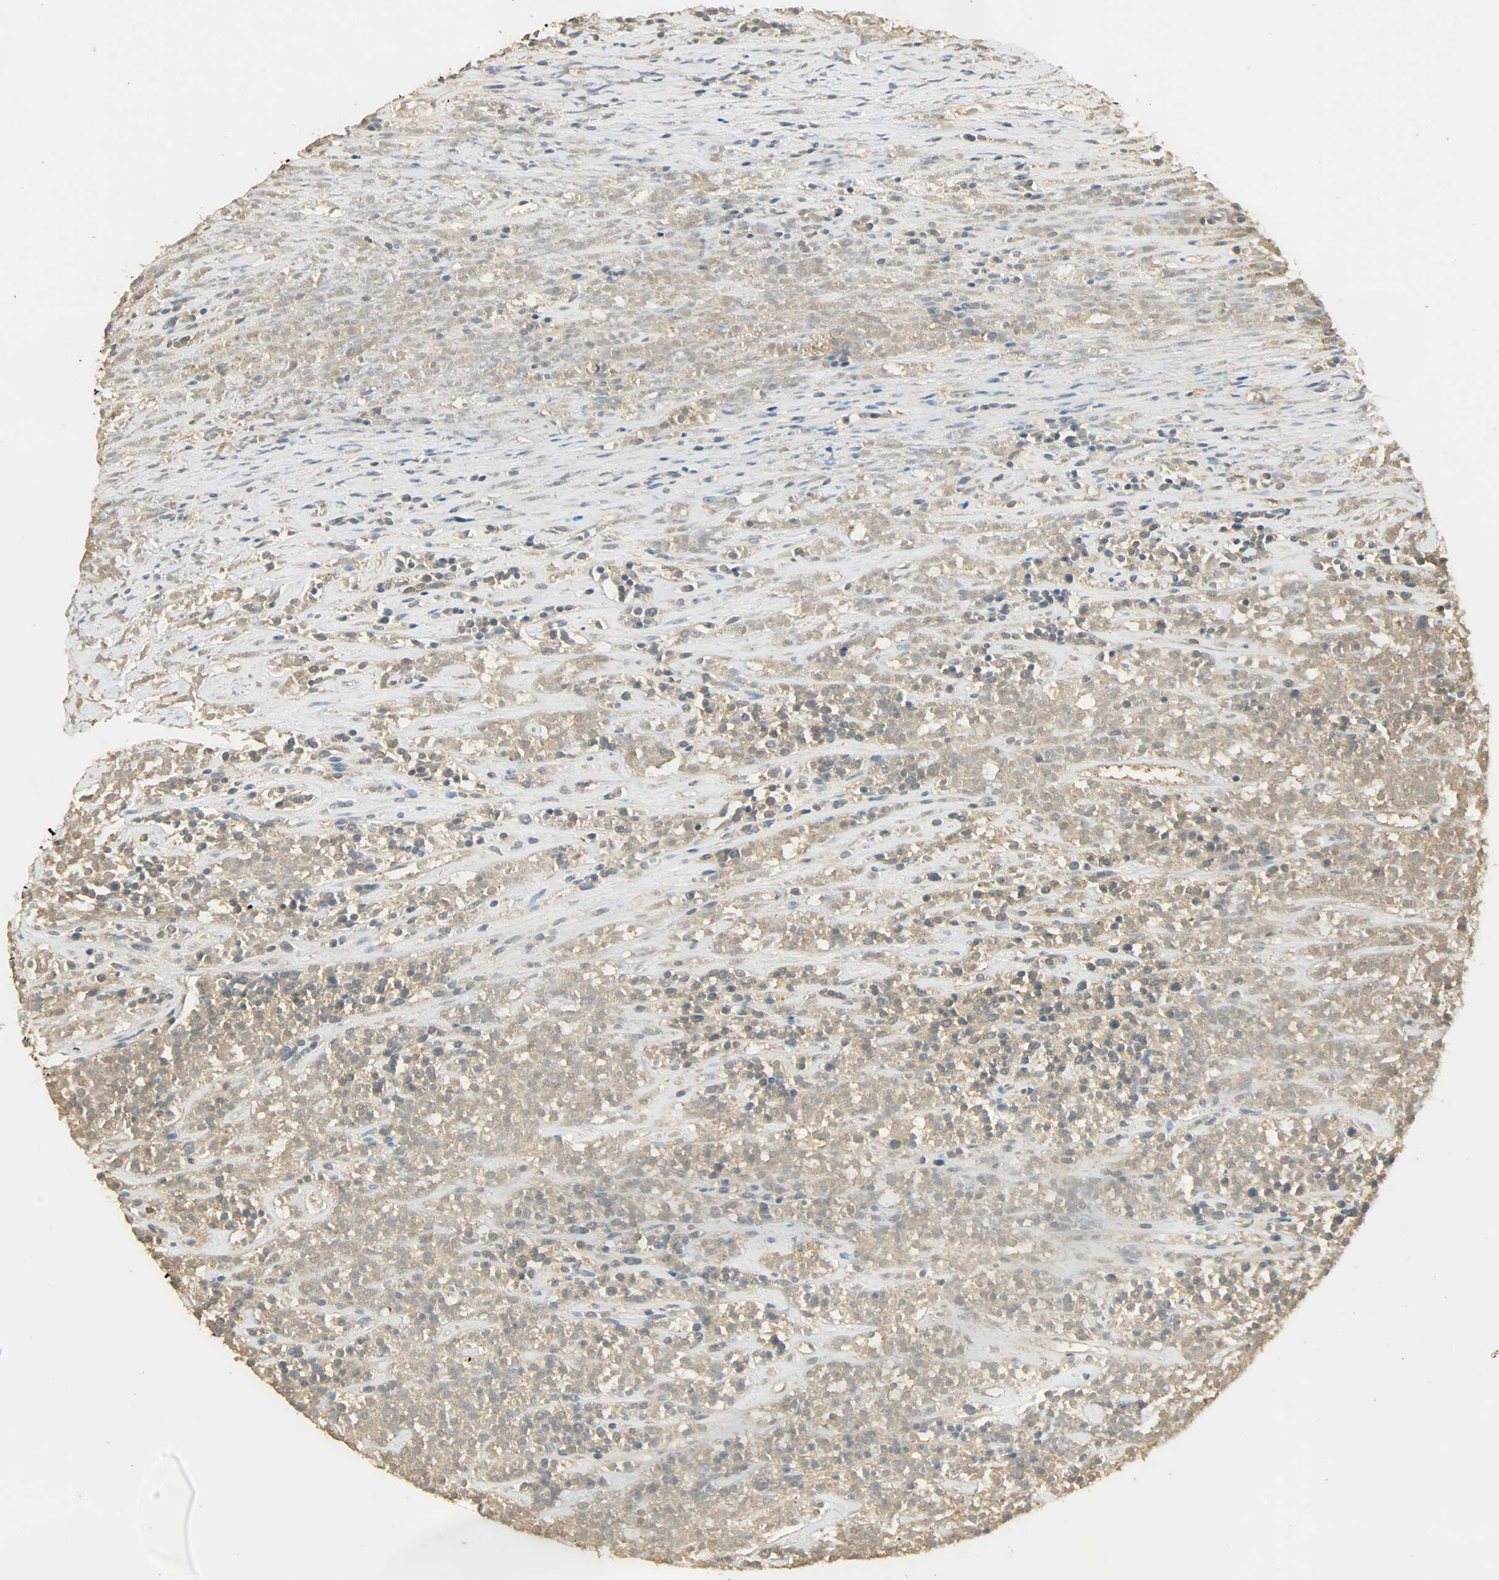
{"staining": {"intensity": "negative", "quantity": "none", "location": "none"}, "tissue": "lymphoma", "cell_type": "Tumor cells", "image_type": "cancer", "snomed": [{"axis": "morphology", "description": "Malignant lymphoma, non-Hodgkin's type, High grade"}, {"axis": "topography", "description": "Lymph node"}], "caption": "The image displays no significant positivity in tumor cells of high-grade malignant lymphoma, non-Hodgkin's type.", "gene": "PRMT5", "patient": {"sex": "female", "age": 73}}